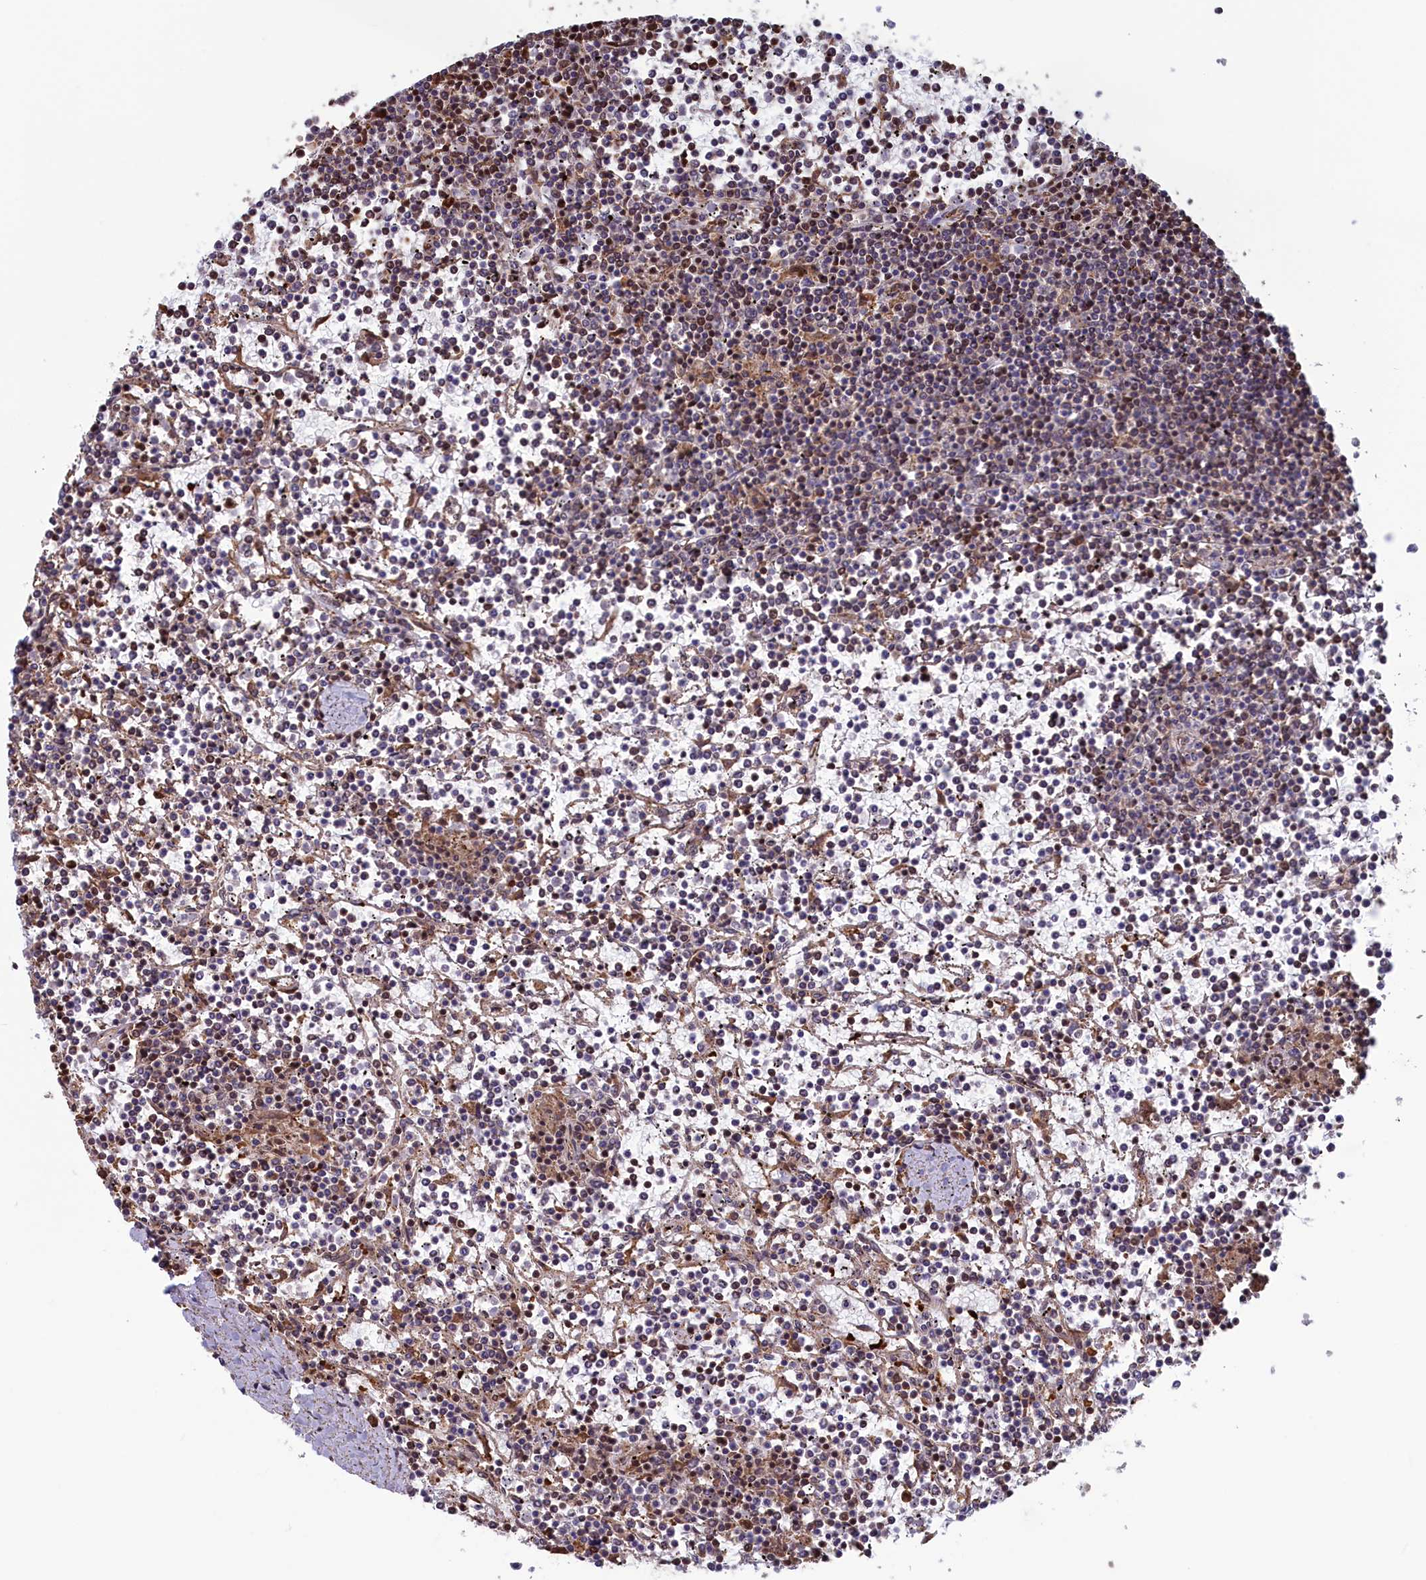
{"staining": {"intensity": "weak", "quantity": "<25%", "location": "cytoplasmic/membranous"}, "tissue": "lymphoma", "cell_type": "Tumor cells", "image_type": "cancer", "snomed": [{"axis": "morphology", "description": "Malignant lymphoma, non-Hodgkin's type, Low grade"}, {"axis": "topography", "description": "Spleen"}], "caption": "A histopathology image of malignant lymphoma, non-Hodgkin's type (low-grade) stained for a protein displays no brown staining in tumor cells.", "gene": "RILPL1", "patient": {"sex": "female", "age": 19}}